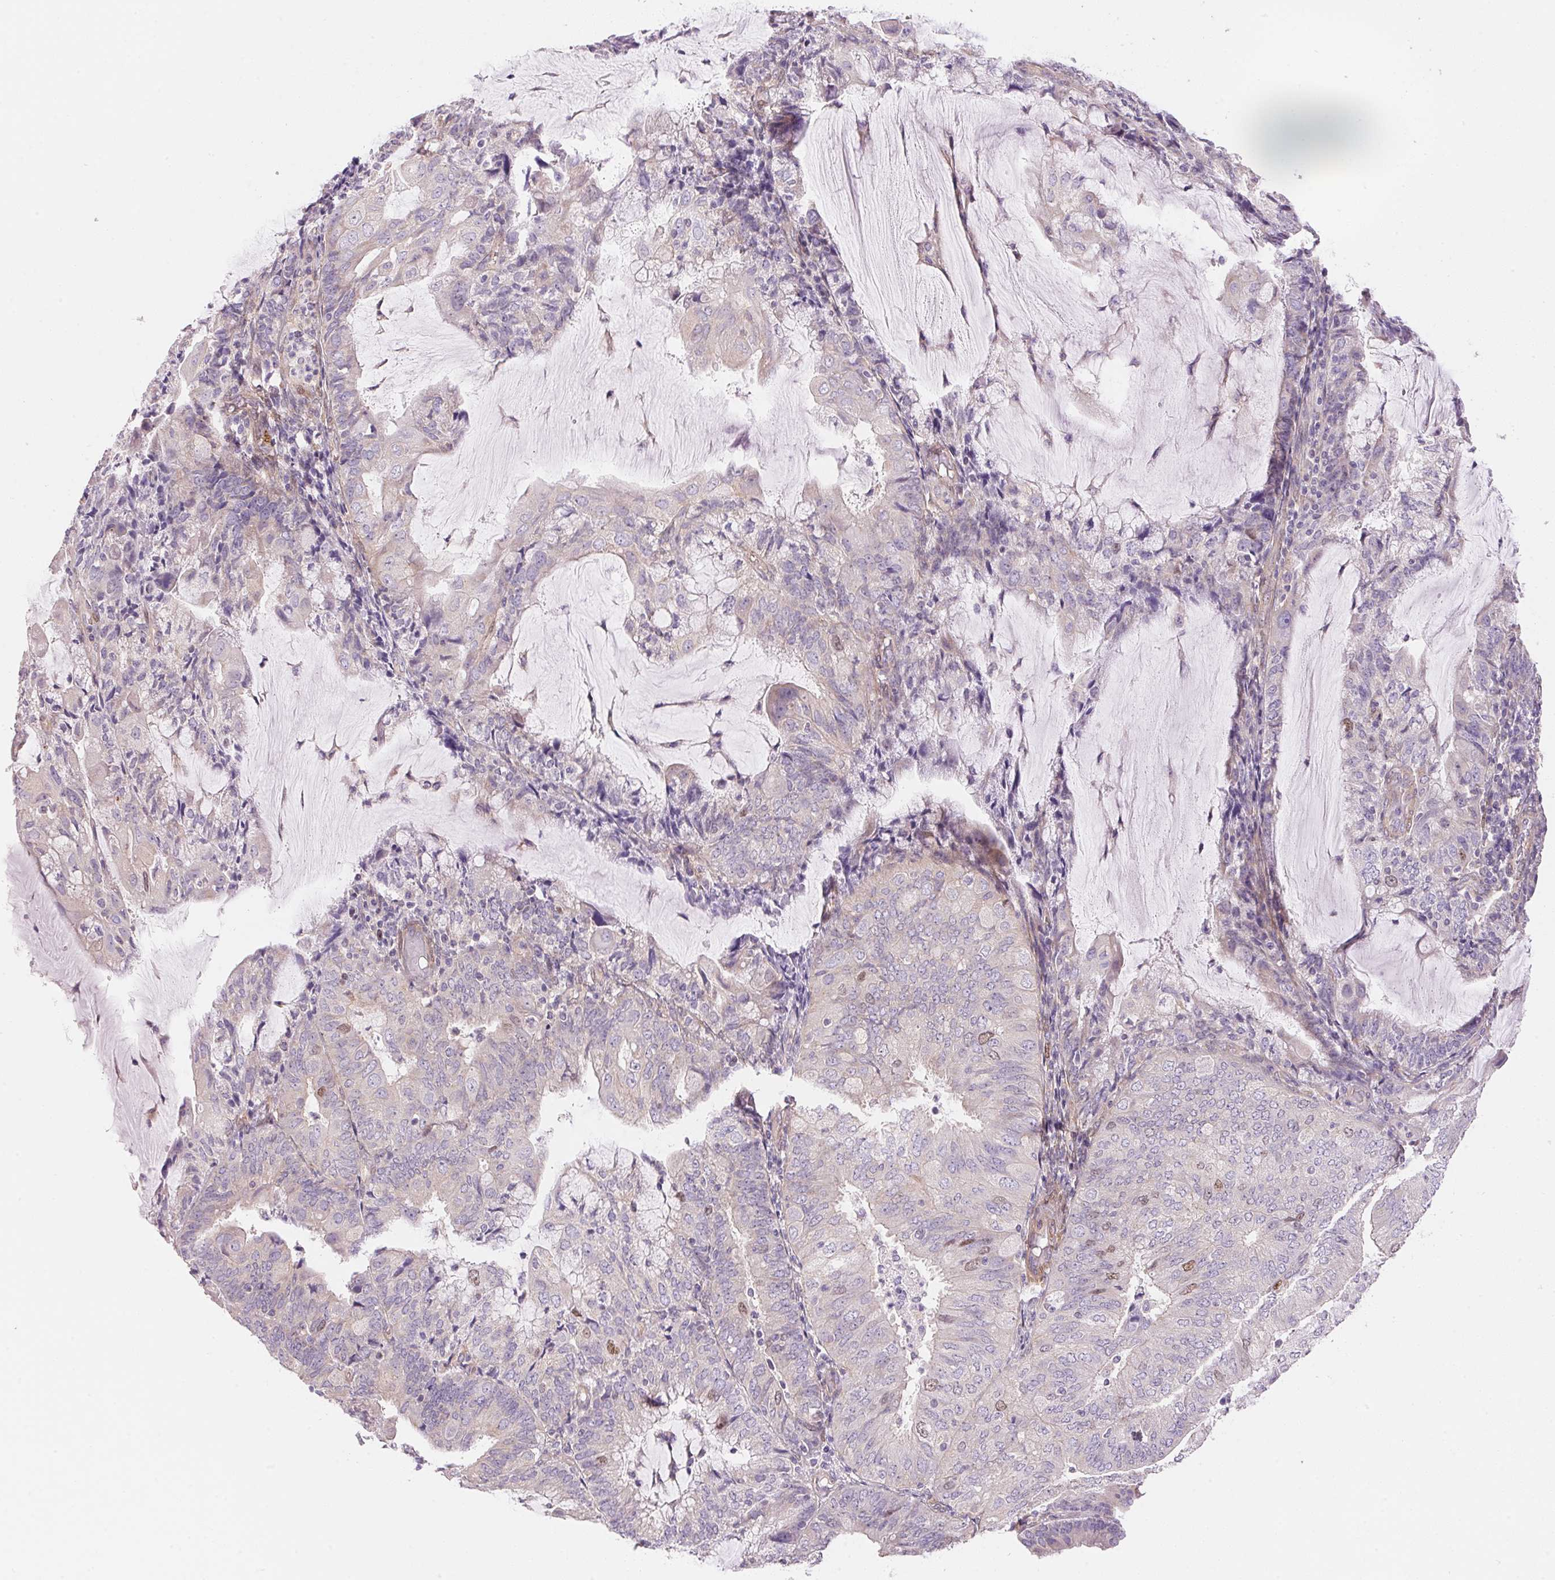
{"staining": {"intensity": "negative", "quantity": "none", "location": "none"}, "tissue": "endometrial cancer", "cell_type": "Tumor cells", "image_type": "cancer", "snomed": [{"axis": "morphology", "description": "Adenocarcinoma, NOS"}, {"axis": "topography", "description": "Endometrium"}], "caption": "Endometrial cancer (adenocarcinoma) was stained to show a protein in brown. There is no significant staining in tumor cells. Brightfield microscopy of immunohistochemistry stained with DAB (3,3'-diaminobenzidine) (brown) and hematoxylin (blue), captured at high magnification.", "gene": "SMTN", "patient": {"sex": "female", "age": 81}}